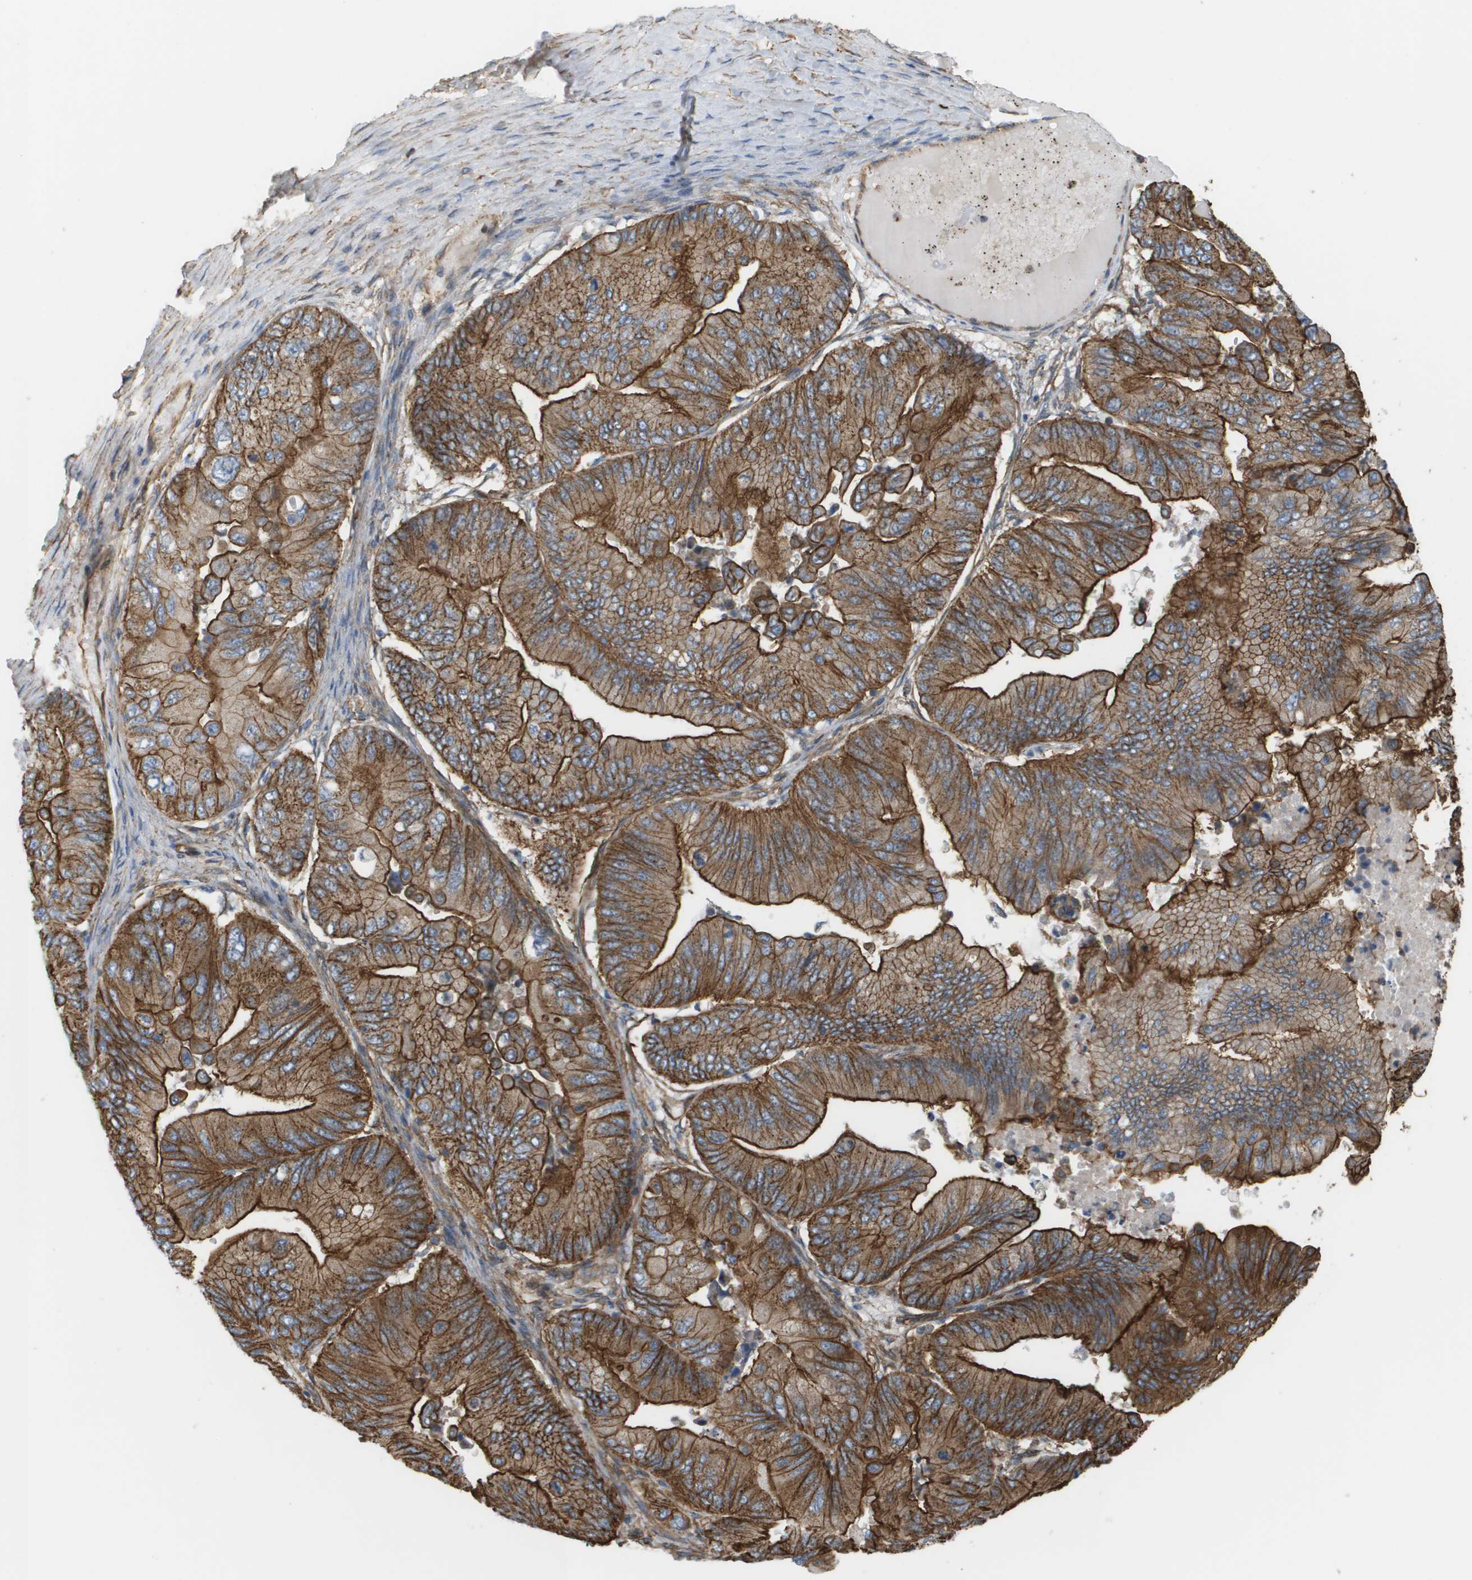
{"staining": {"intensity": "strong", "quantity": ">75%", "location": "cytoplasmic/membranous"}, "tissue": "ovarian cancer", "cell_type": "Tumor cells", "image_type": "cancer", "snomed": [{"axis": "morphology", "description": "Cystadenocarcinoma, mucinous, NOS"}, {"axis": "topography", "description": "Ovary"}], "caption": "IHC (DAB) staining of human ovarian cancer (mucinous cystadenocarcinoma) shows strong cytoplasmic/membranous protein positivity in approximately >75% of tumor cells.", "gene": "SGMS2", "patient": {"sex": "female", "age": 61}}